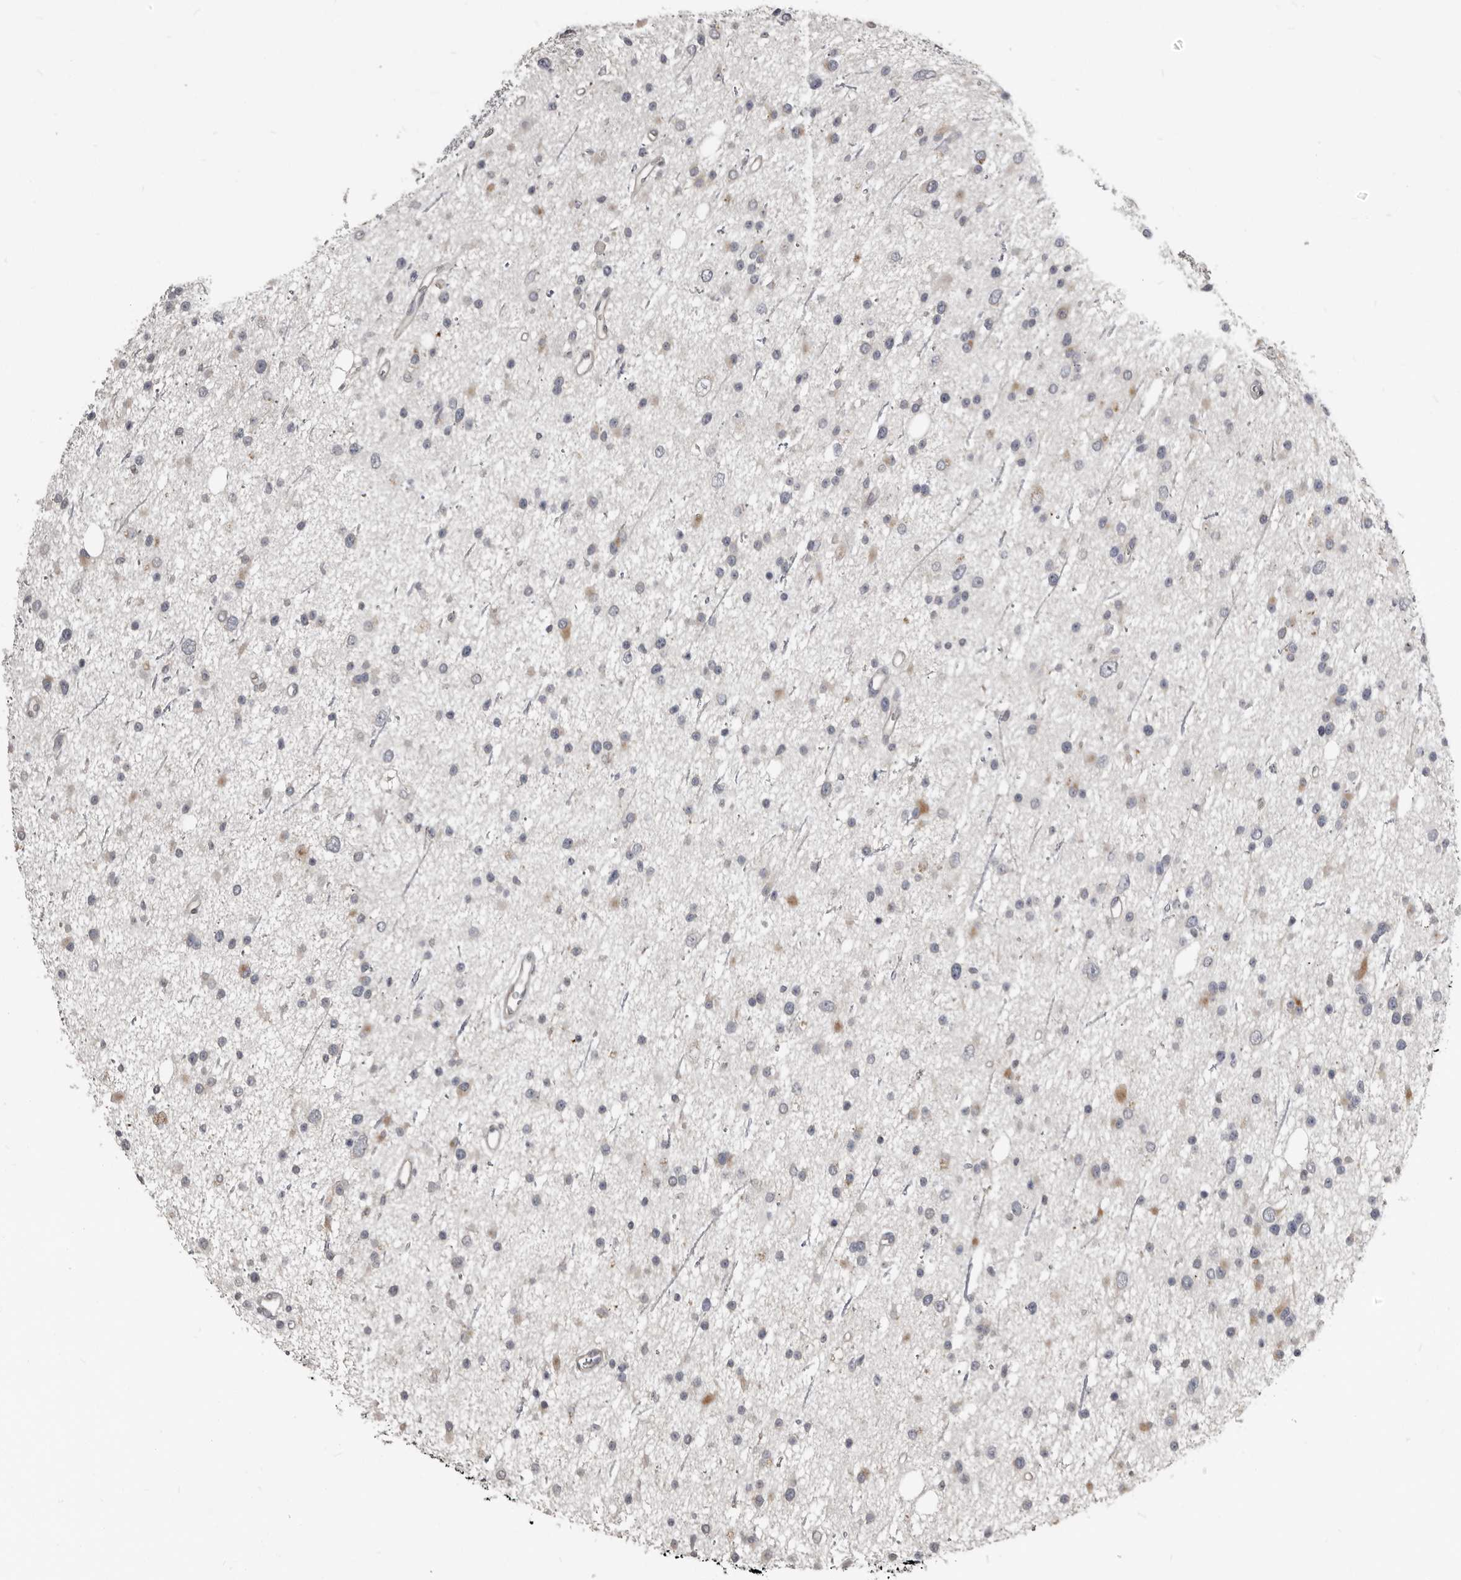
{"staining": {"intensity": "moderate", "quantity": "<25%", "location": "cytoplasmic/membranous"}, "tissue": "glioma", "cell_type": "Tumor cells", "image_type": "cancer", "snomed": [{"axis": "morphology", "description": "Glioma, malignant, Low grade"}, {"axis": "topography", "description": "Cerebral cortex"}], "caption": "The image demonstrates staining of low-grade glioma (malignant), revealing moderate cytoplasmic/membranous protein expression (brown color) within tumor cells.", "gene": "KCNJ8", "patient": {"sex": "female", "age": 39}}